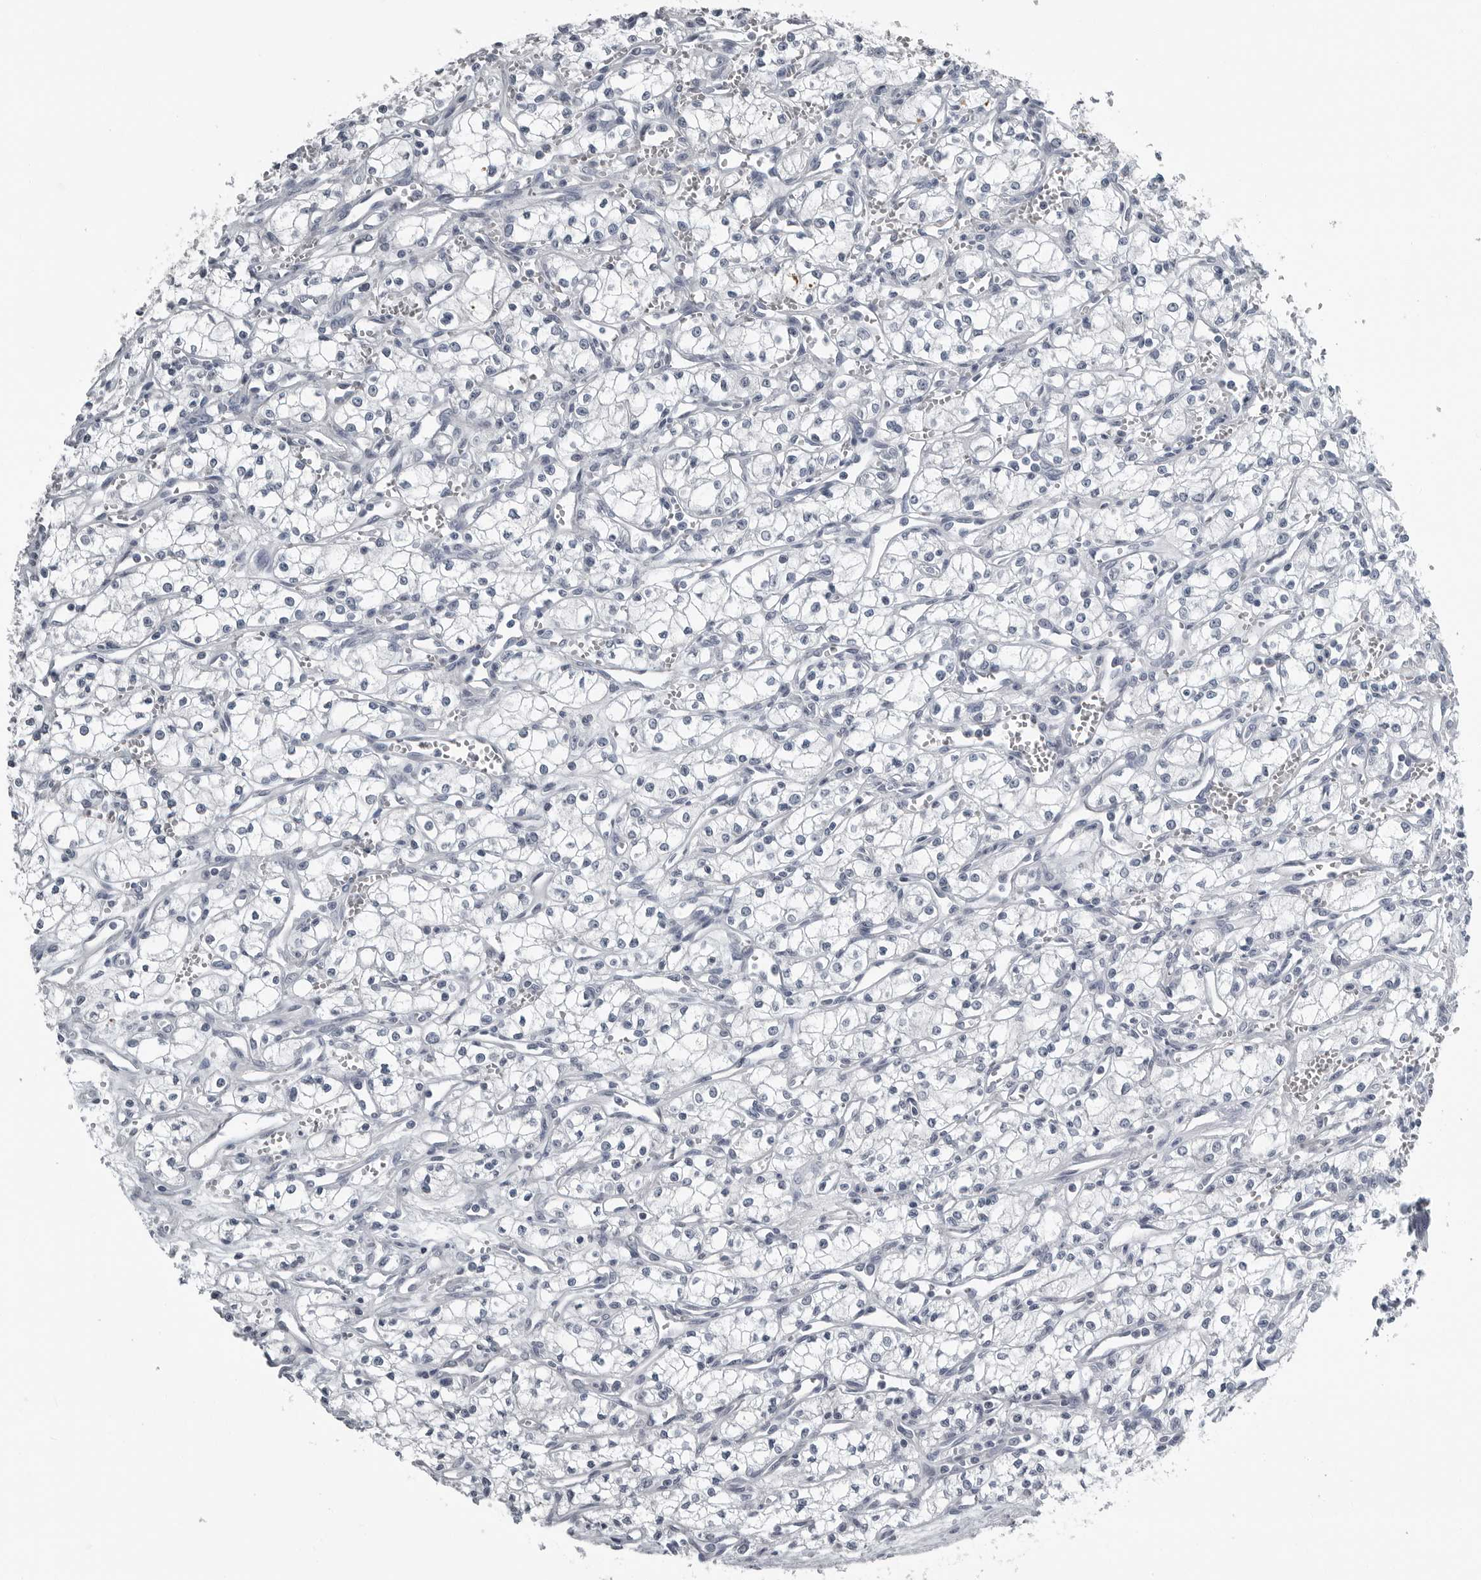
{"staining": {"intensity": "negative", "quantity": "none", "location": "none"}, "tissue": "renal cancer", "cell_type": "Tumor cells", "image_type": "cancer", "snomed": [{"axis": "morphology", "description": "Adenocarcinoma, NOS"}, {"axis": "topography", "description": "Kidney"}], "caption": "An immunohistochemistry histopathology image of renal adenocarcinoma is shown. There is no staining in tumor cells of renal adenocarcinoma.", "gene": "SPINK1", "patient": {"sex": "male", "age": 59}}